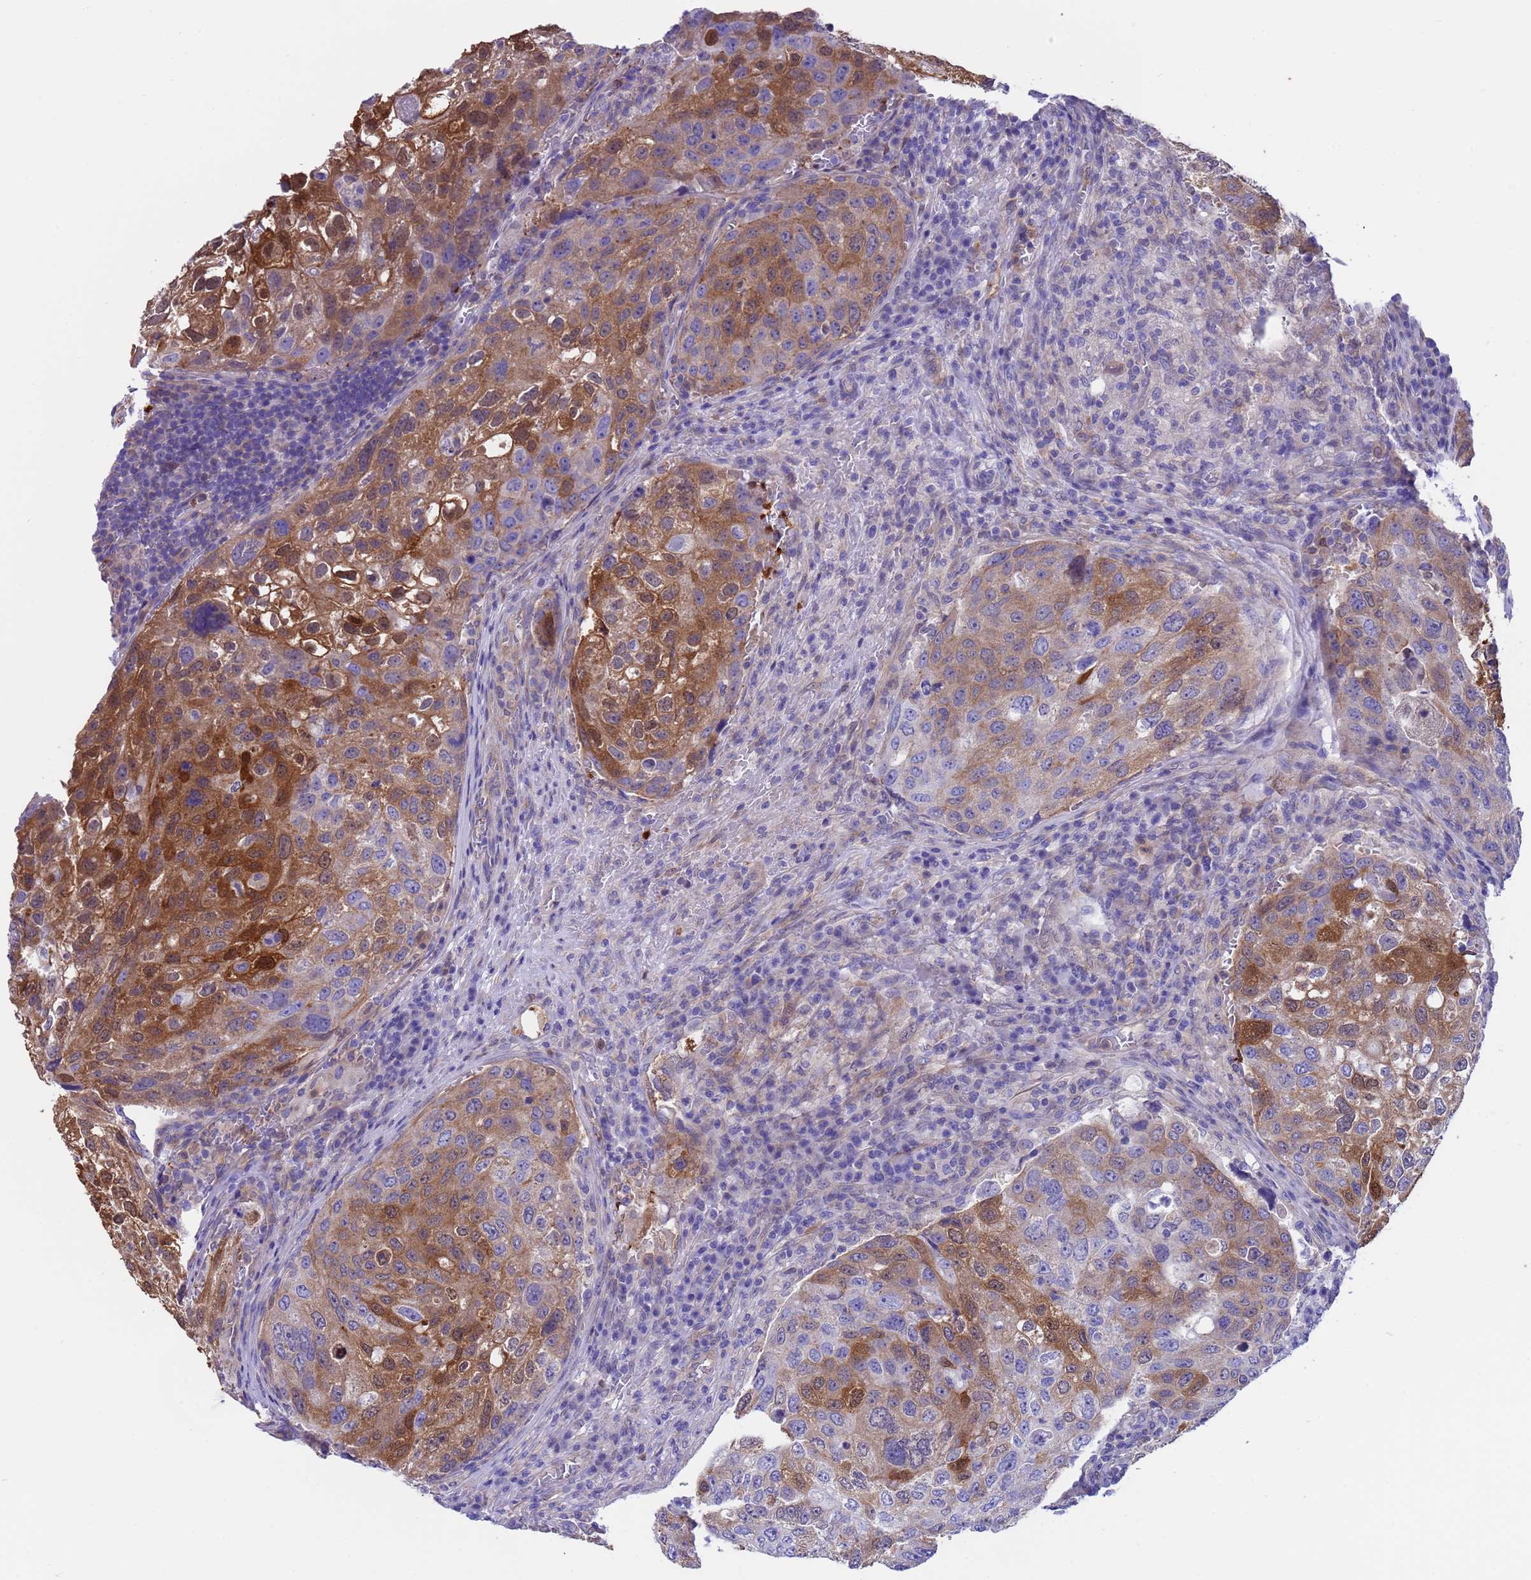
{"staining": {"intensity": "strong", "quantity": "<25%", "location": "cytoplasmic/membranous,nuclear"}, "tissue": "urothelial cancer", "cell_type": "Tumor cells", "image_type": "cancer", "snomed": [{"axis": "morphology", "description": "Urothelial carcinoma, High grade"}, {"axis": "topography", "description": "Lymph node"}, {"axis": "topography", "description": "Urinary bladder"}], "caption": "This is a histology image of immunohistochemistry (IHC) staining of urothelial cancer, which shows strong expression in the cytoplasmic/membranous and nuclear of tumor cells.", "gene": "C6orf47", "patient": {"sex": "male", "age": 51}}